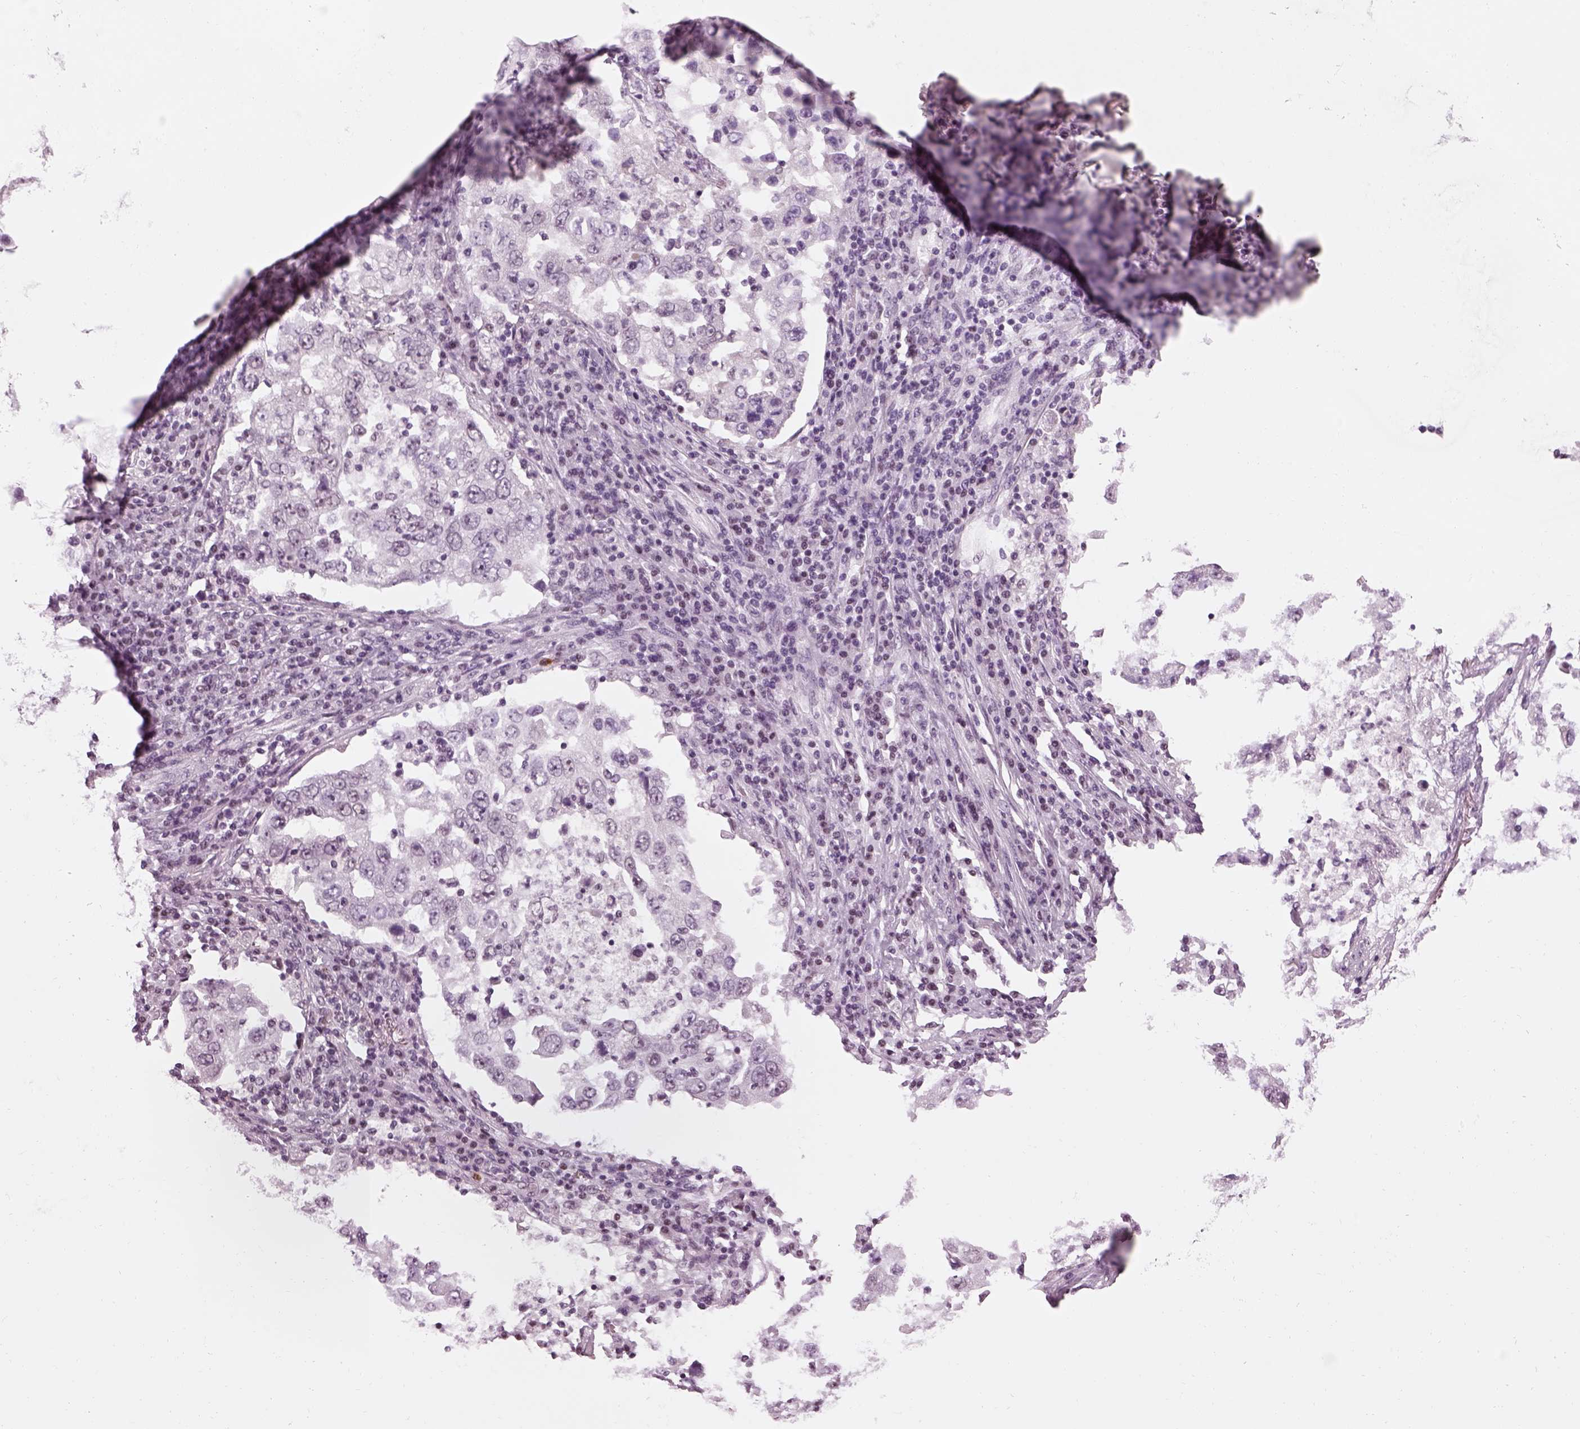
{"staining": {"intensity": "negative", "quantity": "none", "location": "none"}, "tissue": "lung cancer", "cell_type": "Tumor cells", "image_type": "cancer", "snomed": [{"axis": "morphology", "description": "Adenocarcinoma, NOS"}, {"axis": "topography", "description": "Lung"}], "caption": "This micrograph is of lung cancer stained with immunohistochemistry (IHC) to label a protein in brown with the nuclei are counter-stained blue. There is no expression in tumor cells.", "gene": "KCNG2", "patient": {"sex": "male", "age": 73}}